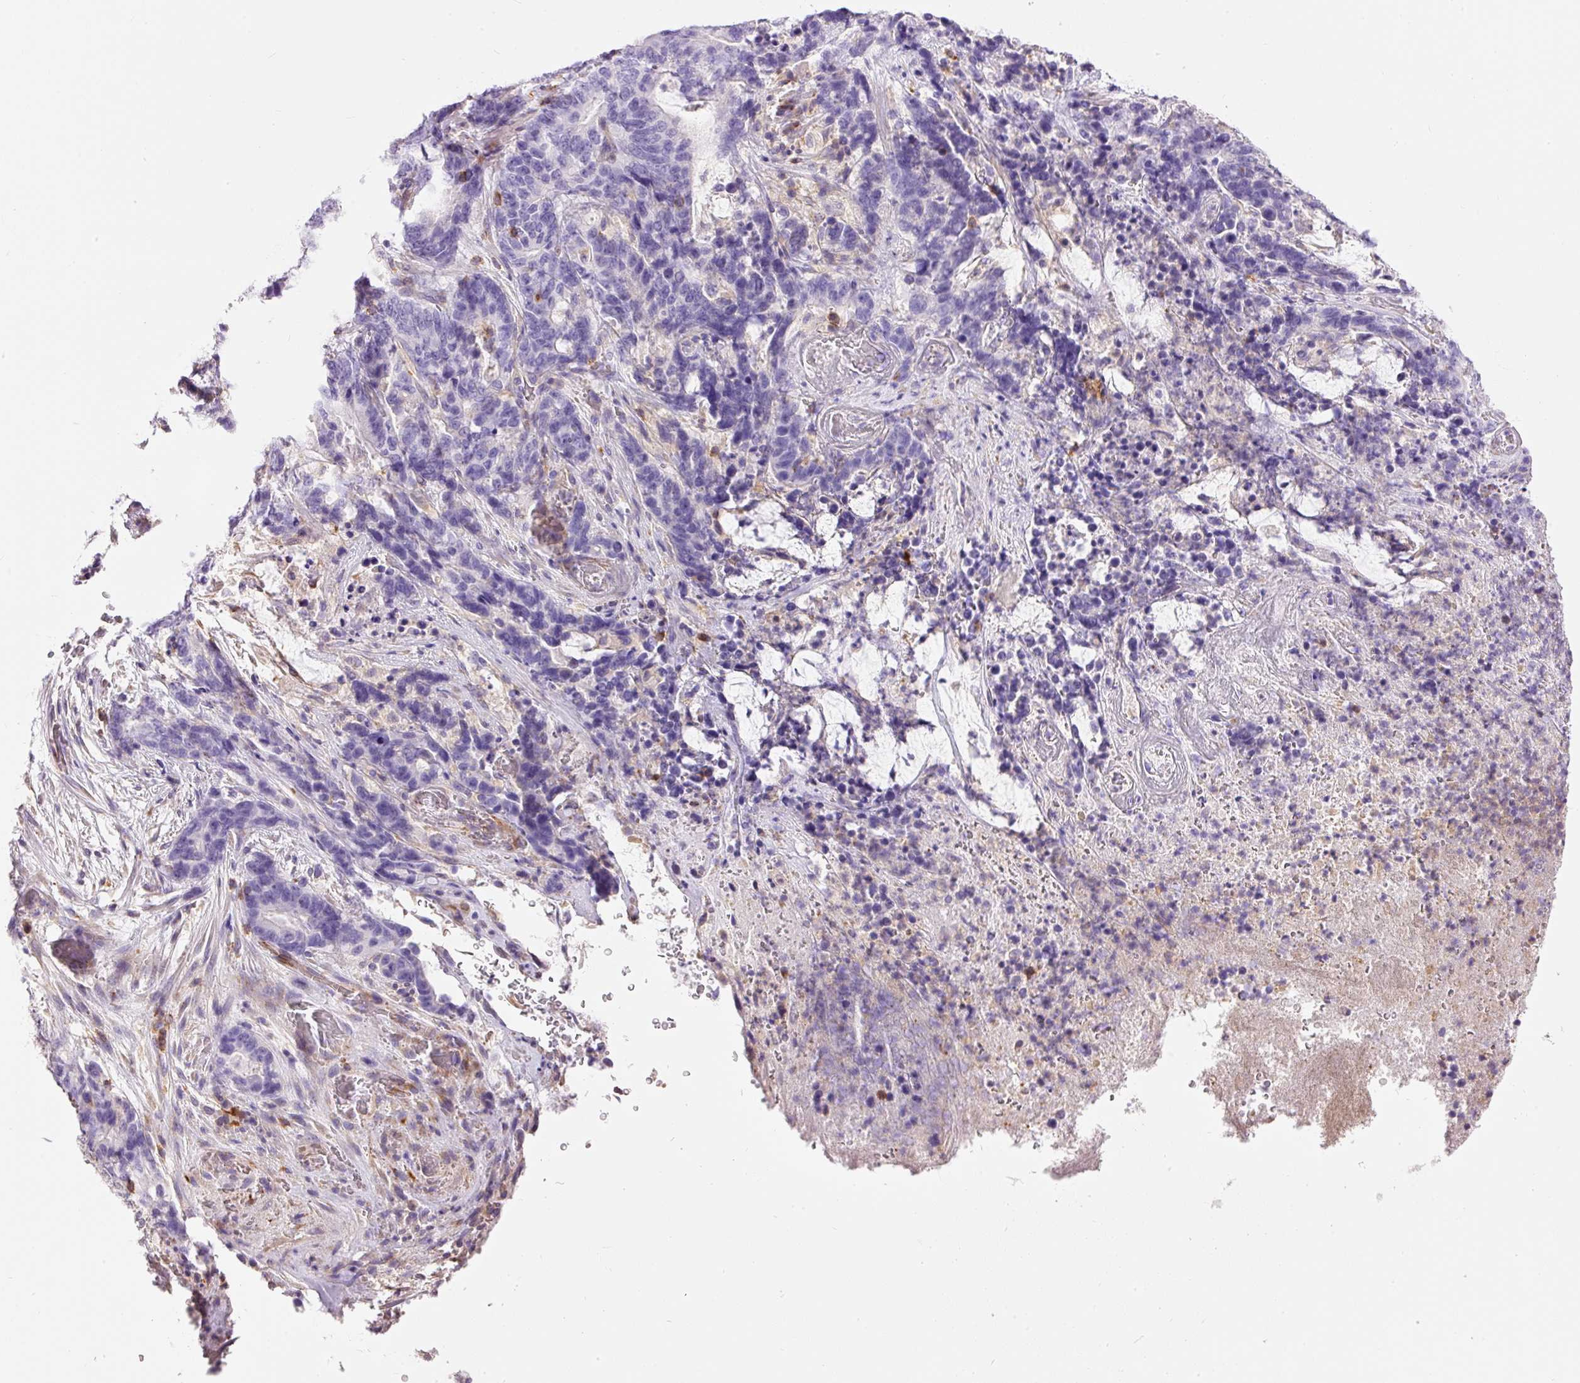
{"staining": {"intensity": "negative", "quantity": "none", "location": "none"}, "tissue": "stomach cancer", "cell_type": "Tumor cells", "image_type": "cancer", "snomed": [{"axis": "morphology", "description": "Normal tissue, NOS"}, {"axis": "morphology", "description": "Adenocarcinoma, NOS"}, {"axis": "topography", "description": "Stomach"}], "caption": "IHC micrograph of neoplastic tissue: stomach adenocarcinoma stained with DAB shows no significant protein expression in tumor cells.", "gene": "DOK6", "patient": {"sex": "female", "age": 64}}